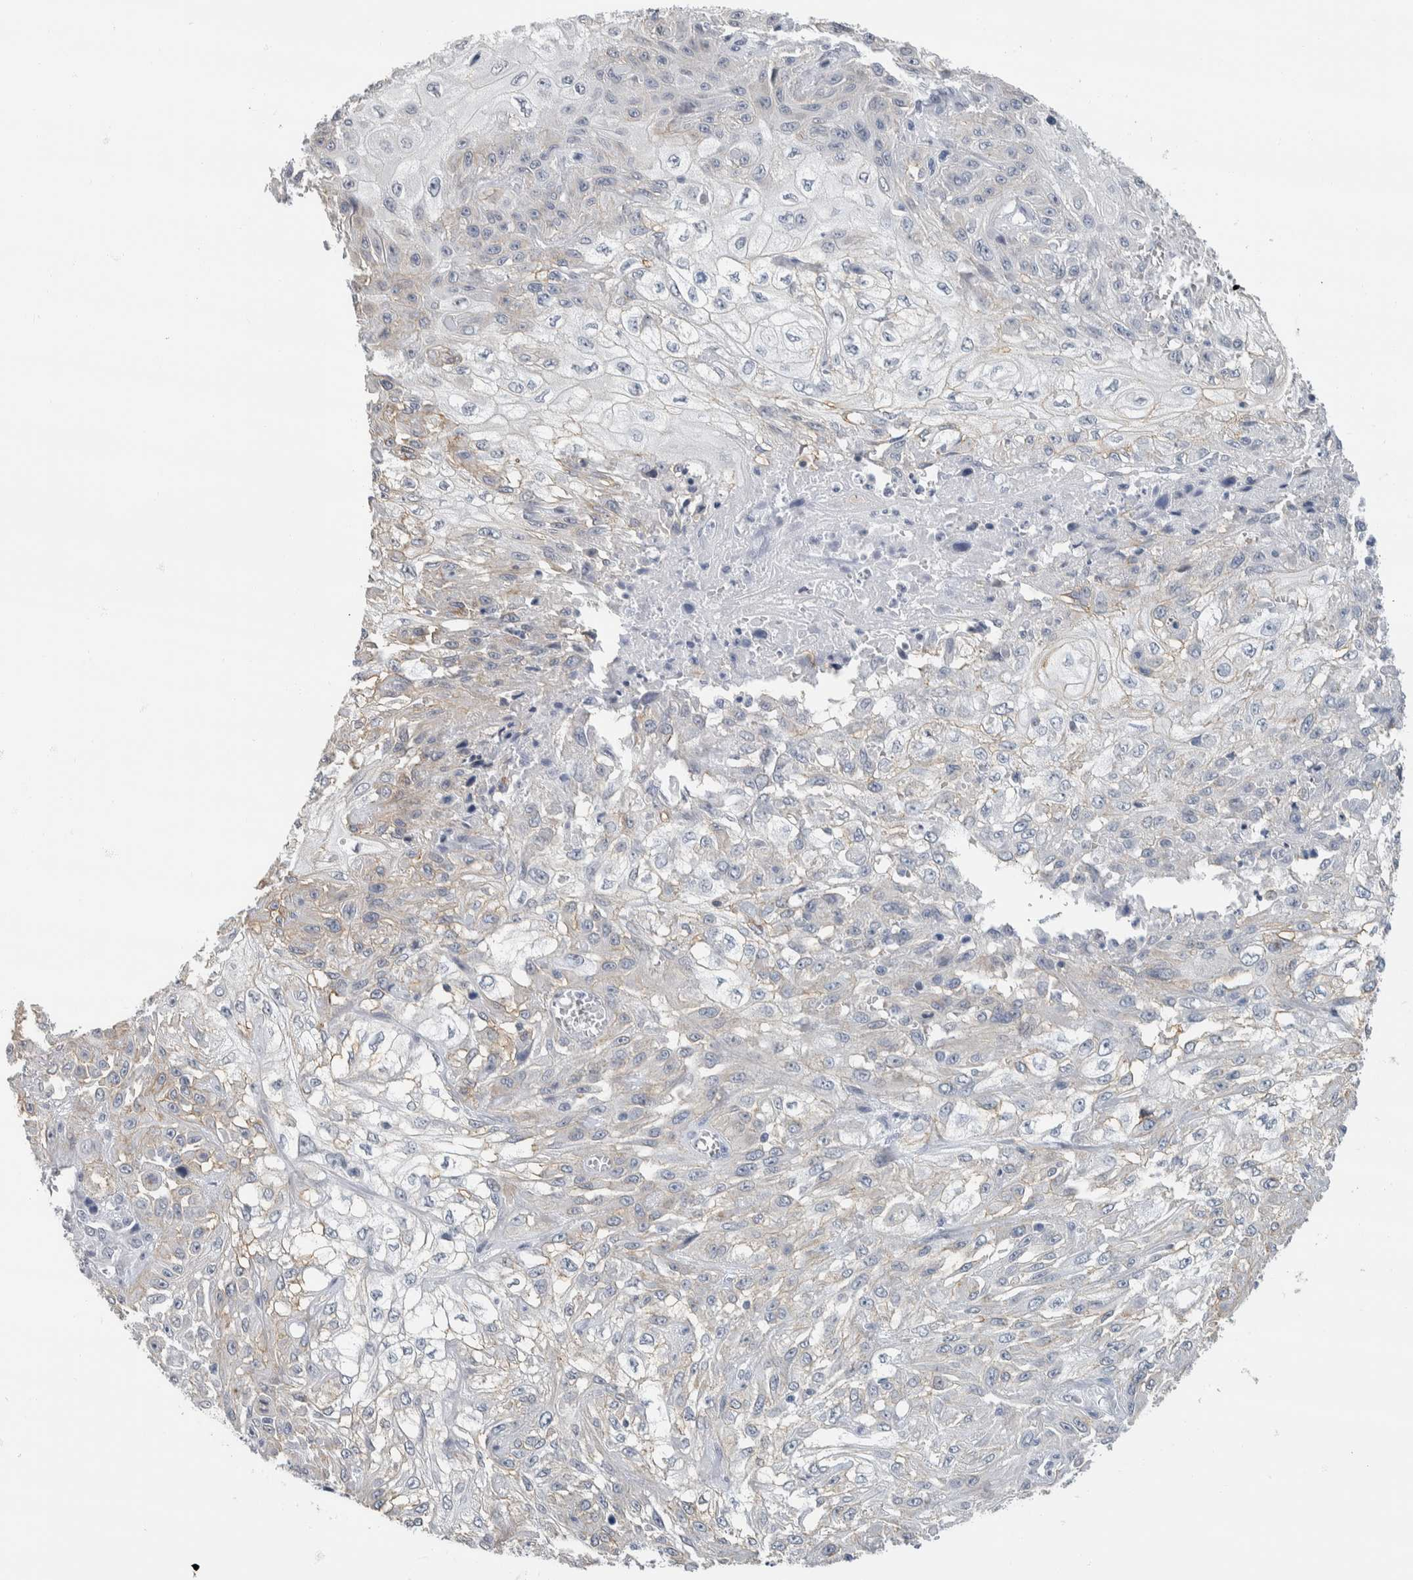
{"staining": {"intensity": "weak", "quantity": "<25%", "location": "cytoplasmic/membranous"}, "tissue": "skin cancer", "cell_type": "Tumor cells", "image_type": "cancer", "snomed": [{"axis": "morphology", "description": "Squamous cell carcinoma, NOS"}, {"axis": "morphology", "description": "Squamous cell carcinoma, metastatic, NOS"}, {"axis": "topography", "description": "Skin"}, {"axis": "topography", "description": "Lymph node"}], "caption": "Protein analysis of skin cancer (squamous cell carcinoma) shows no significant positivity in tumor cells. (IHC, brightfield microscopy, high magnification).", "gene": "NEFM", "patient": {"sex": "male", "age": 75}}